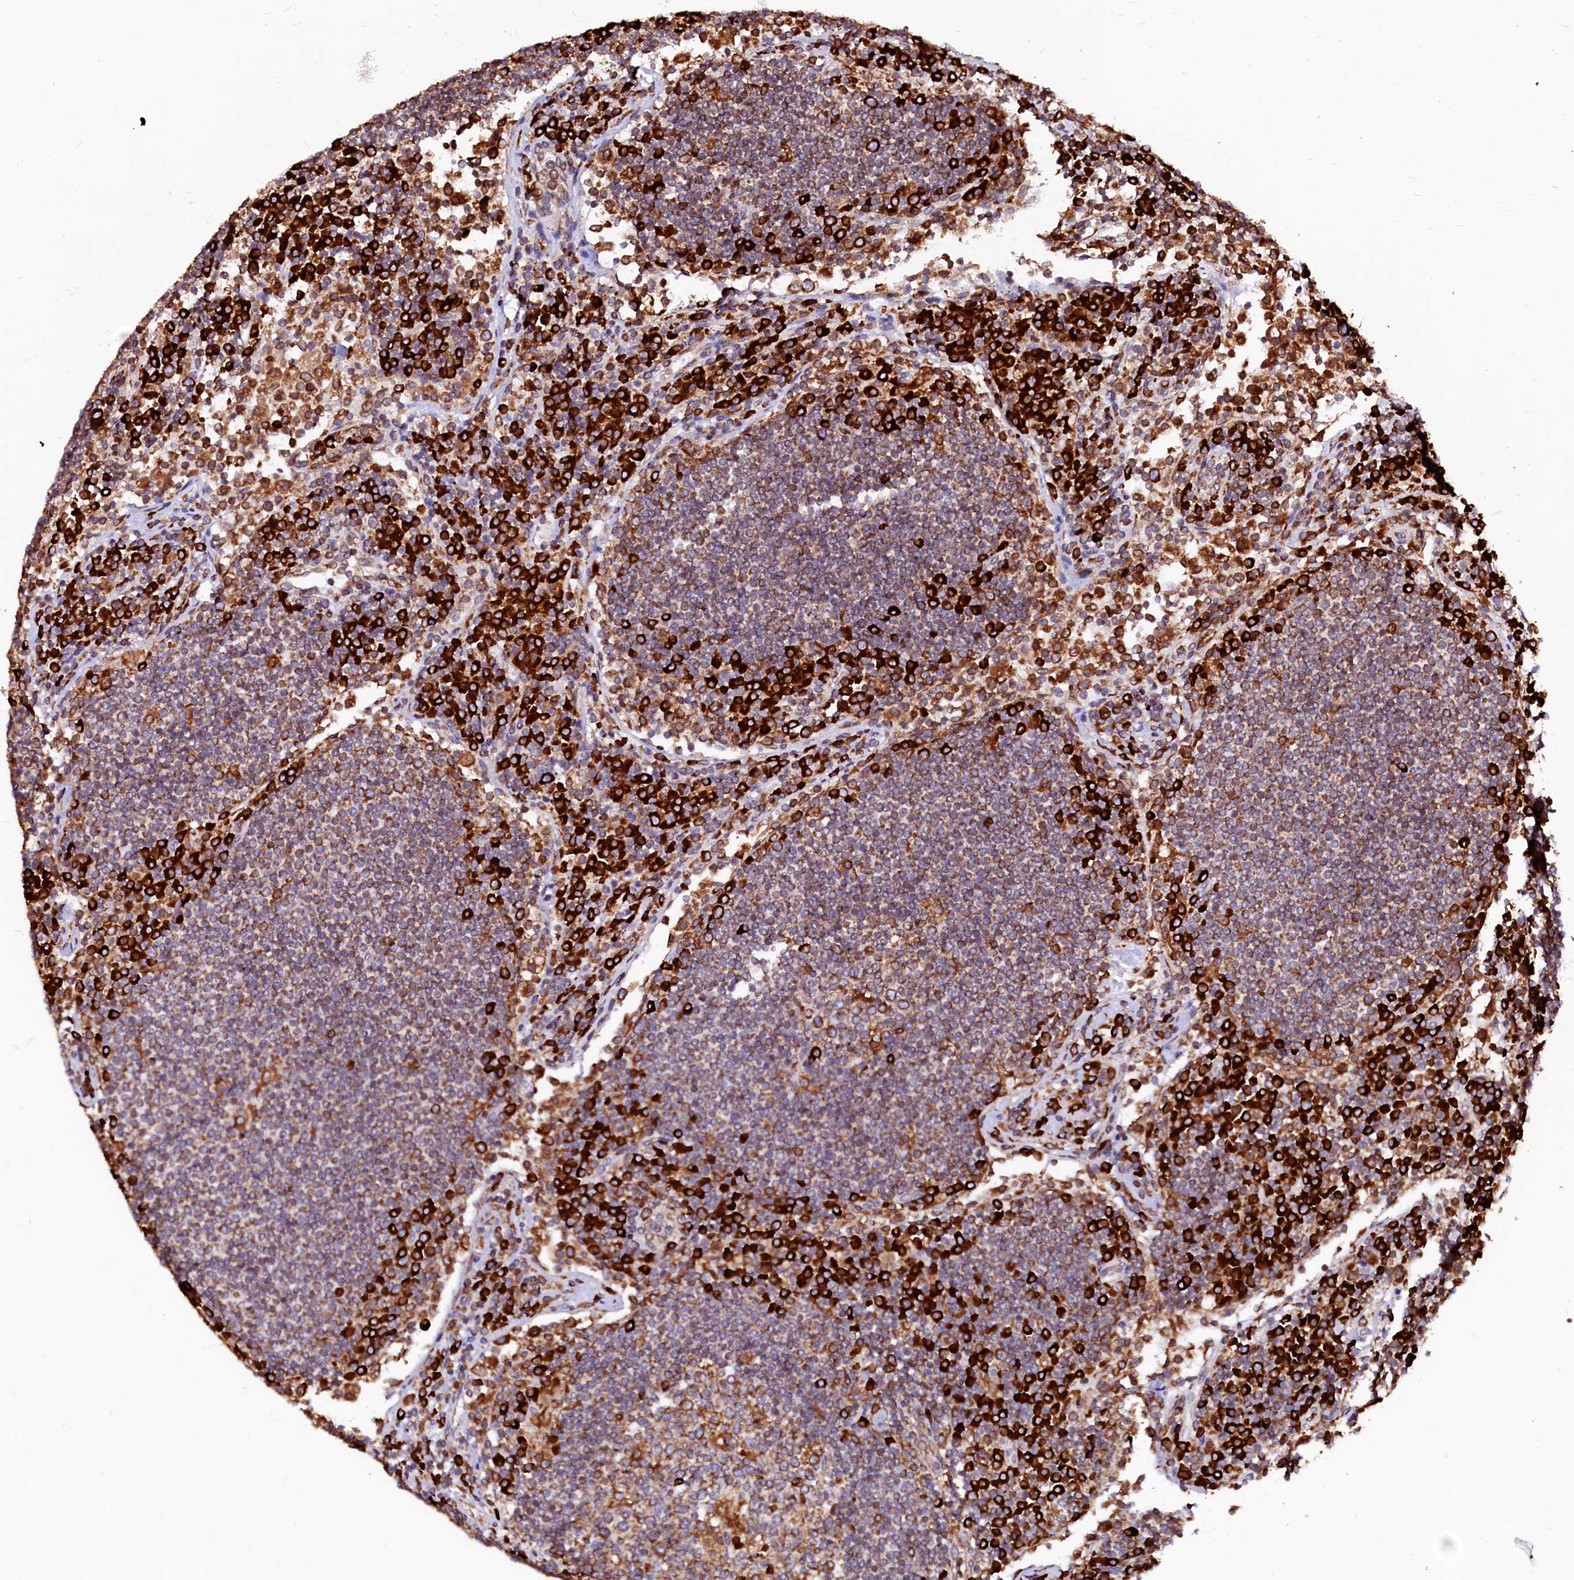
{"staining": {"intensity": "moderate", "quantity": ">75%", "location": "cytoplasmic/membranous"}, "tissue": "lymph node", "cell_type": "Germinal center cells", "image_type": "normal", "snomed": [{"axis": "morphology", "description": "Normal tissue, NOS"}, {"axis": "topography", "description": "Lymph node"}], "caption": "Lymph node stained with DAB immunohistochemistry (IHC) reveals medium levels of moderate cytoplasmic/membranous expression in about >75% of germinal center cells.", "gene": "DERL1", "patient": {"sex": "female", "age": 53}}